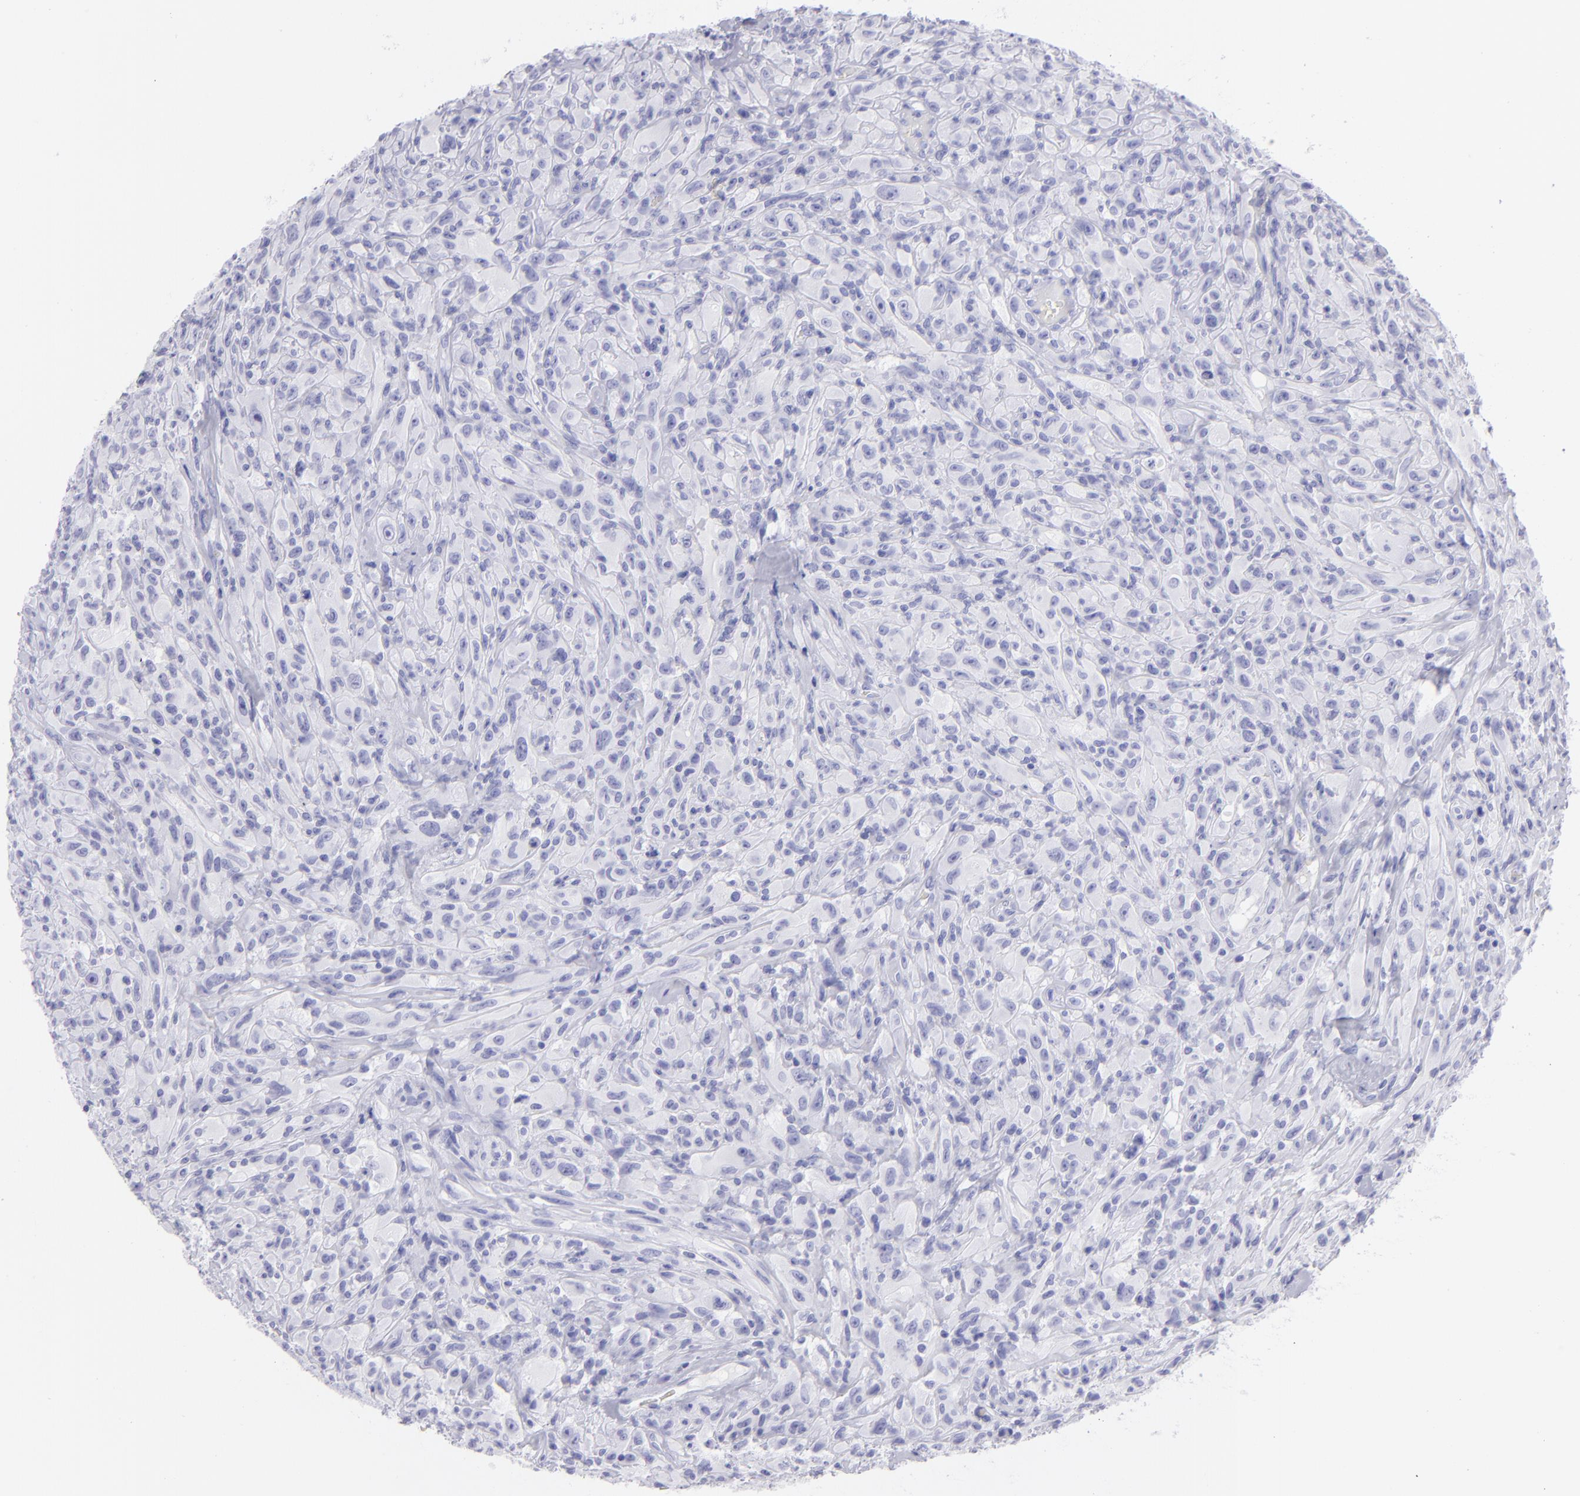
{"staining": {"intensity": "negative", "quantity": "none", "location": "none"}, "tissue": "glioma", "cell_type": "Tumor cells", "image_type": "cancer", "snomed": [{"axis": "morphology", "description": "Glioma, malignant, High grade"}, {"axis": "topography", "description": "Brain"}], "caption": "Immunohistochemical staining of glioma reveals no significant staining in tumor cells.", "gene": "SLC1A2", "patient": {"sex": "male", "age": 48}}